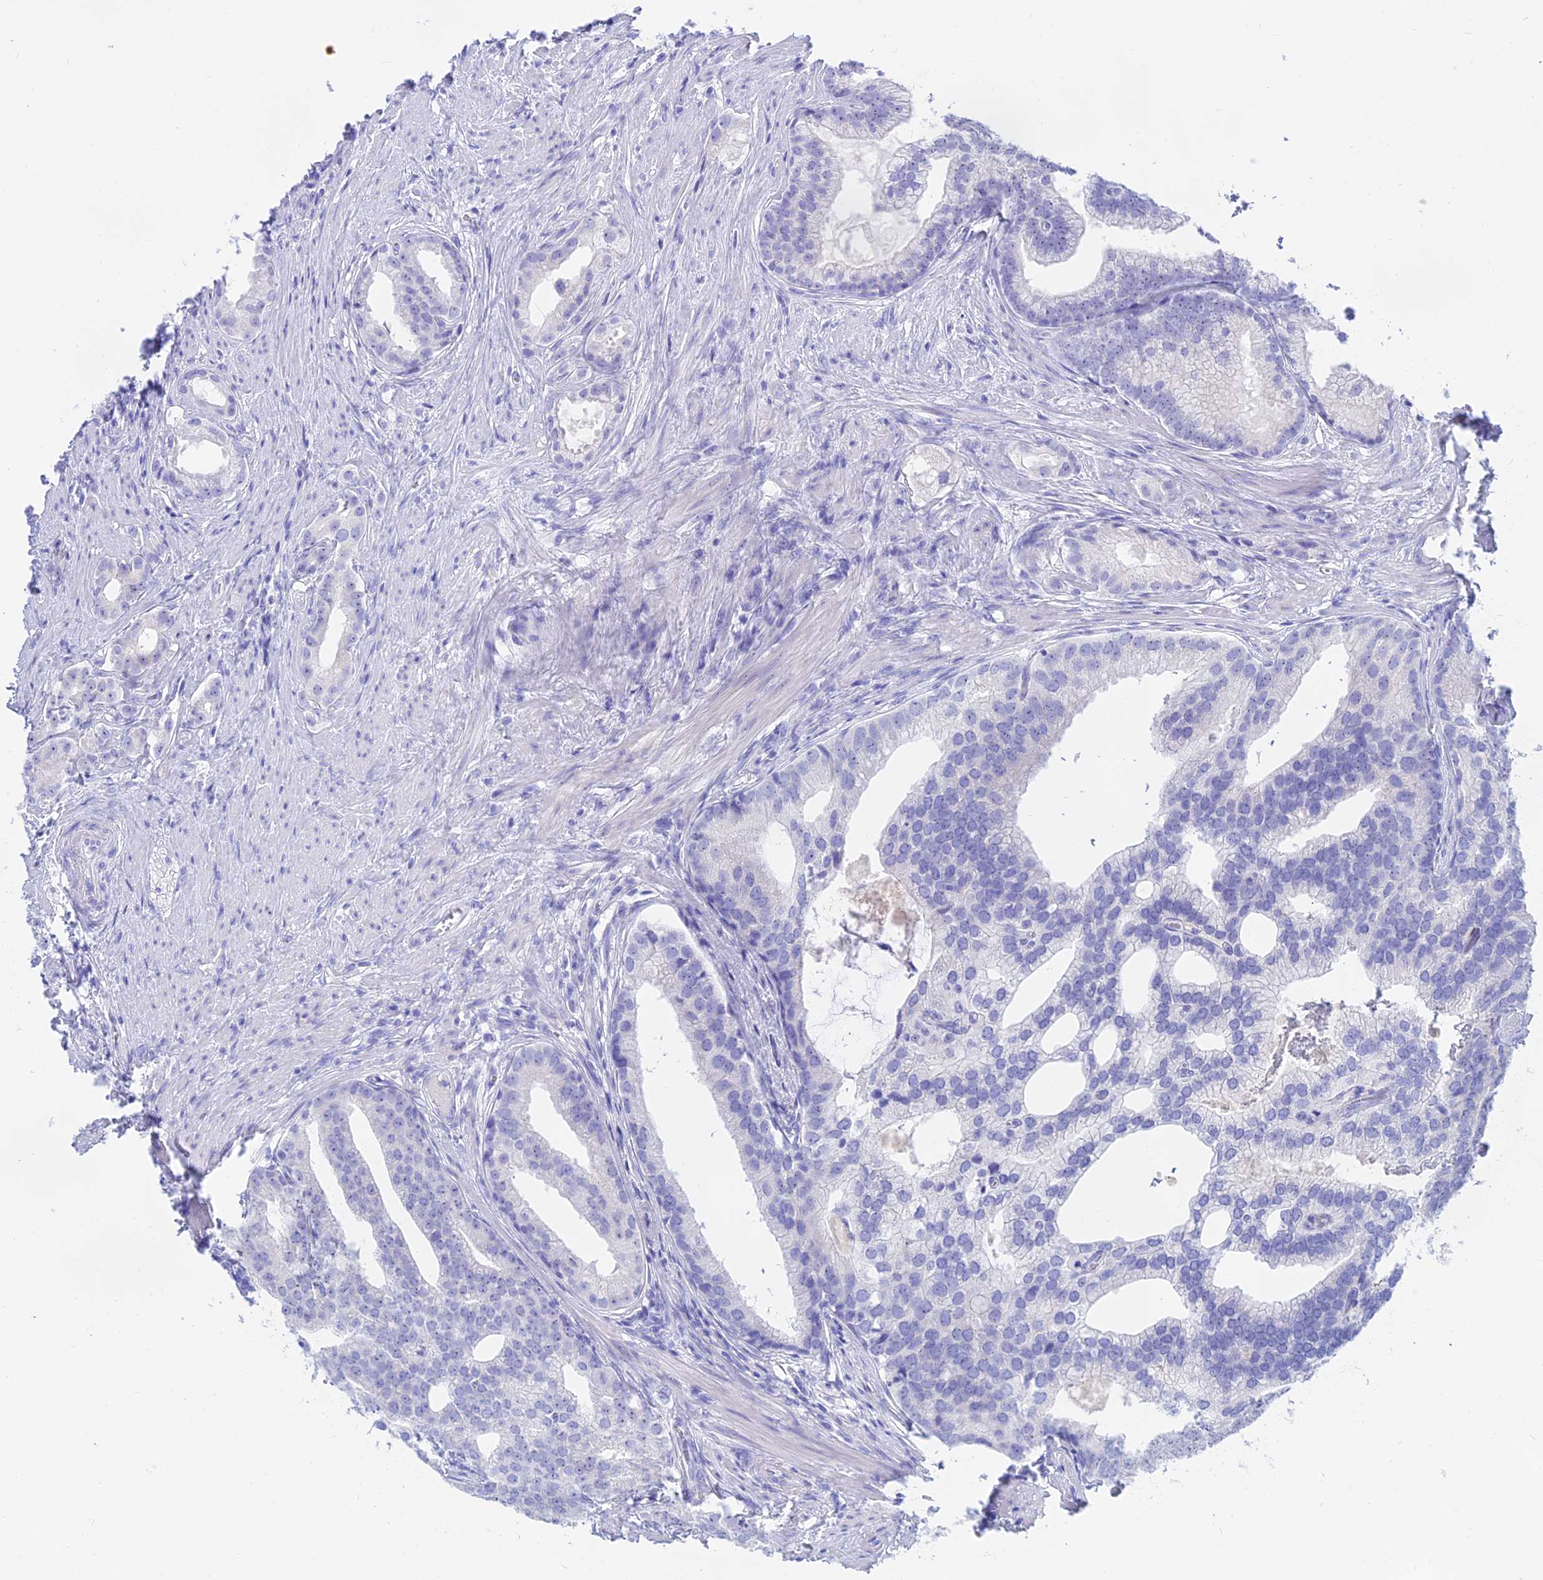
{"staining": {"intensity": "negative", "quantity": "none", "location": "none"}, "tissue": "prostate cancer", "cell_type": "Tumor cells", "image_type": "cancer", "snomed": [{"axis": "morphology", "description": "Adenocarcinoma, Low grade"}, {"axis": "topography", "description": "Prostate"}], "caption": "Immunohistochemical staining of adenocarcinoma (low-grade) (prostate) displays no significant staining in tumor cells.", "gene": "ISCA1", "patient": {"sex": "male", "age": 71}}